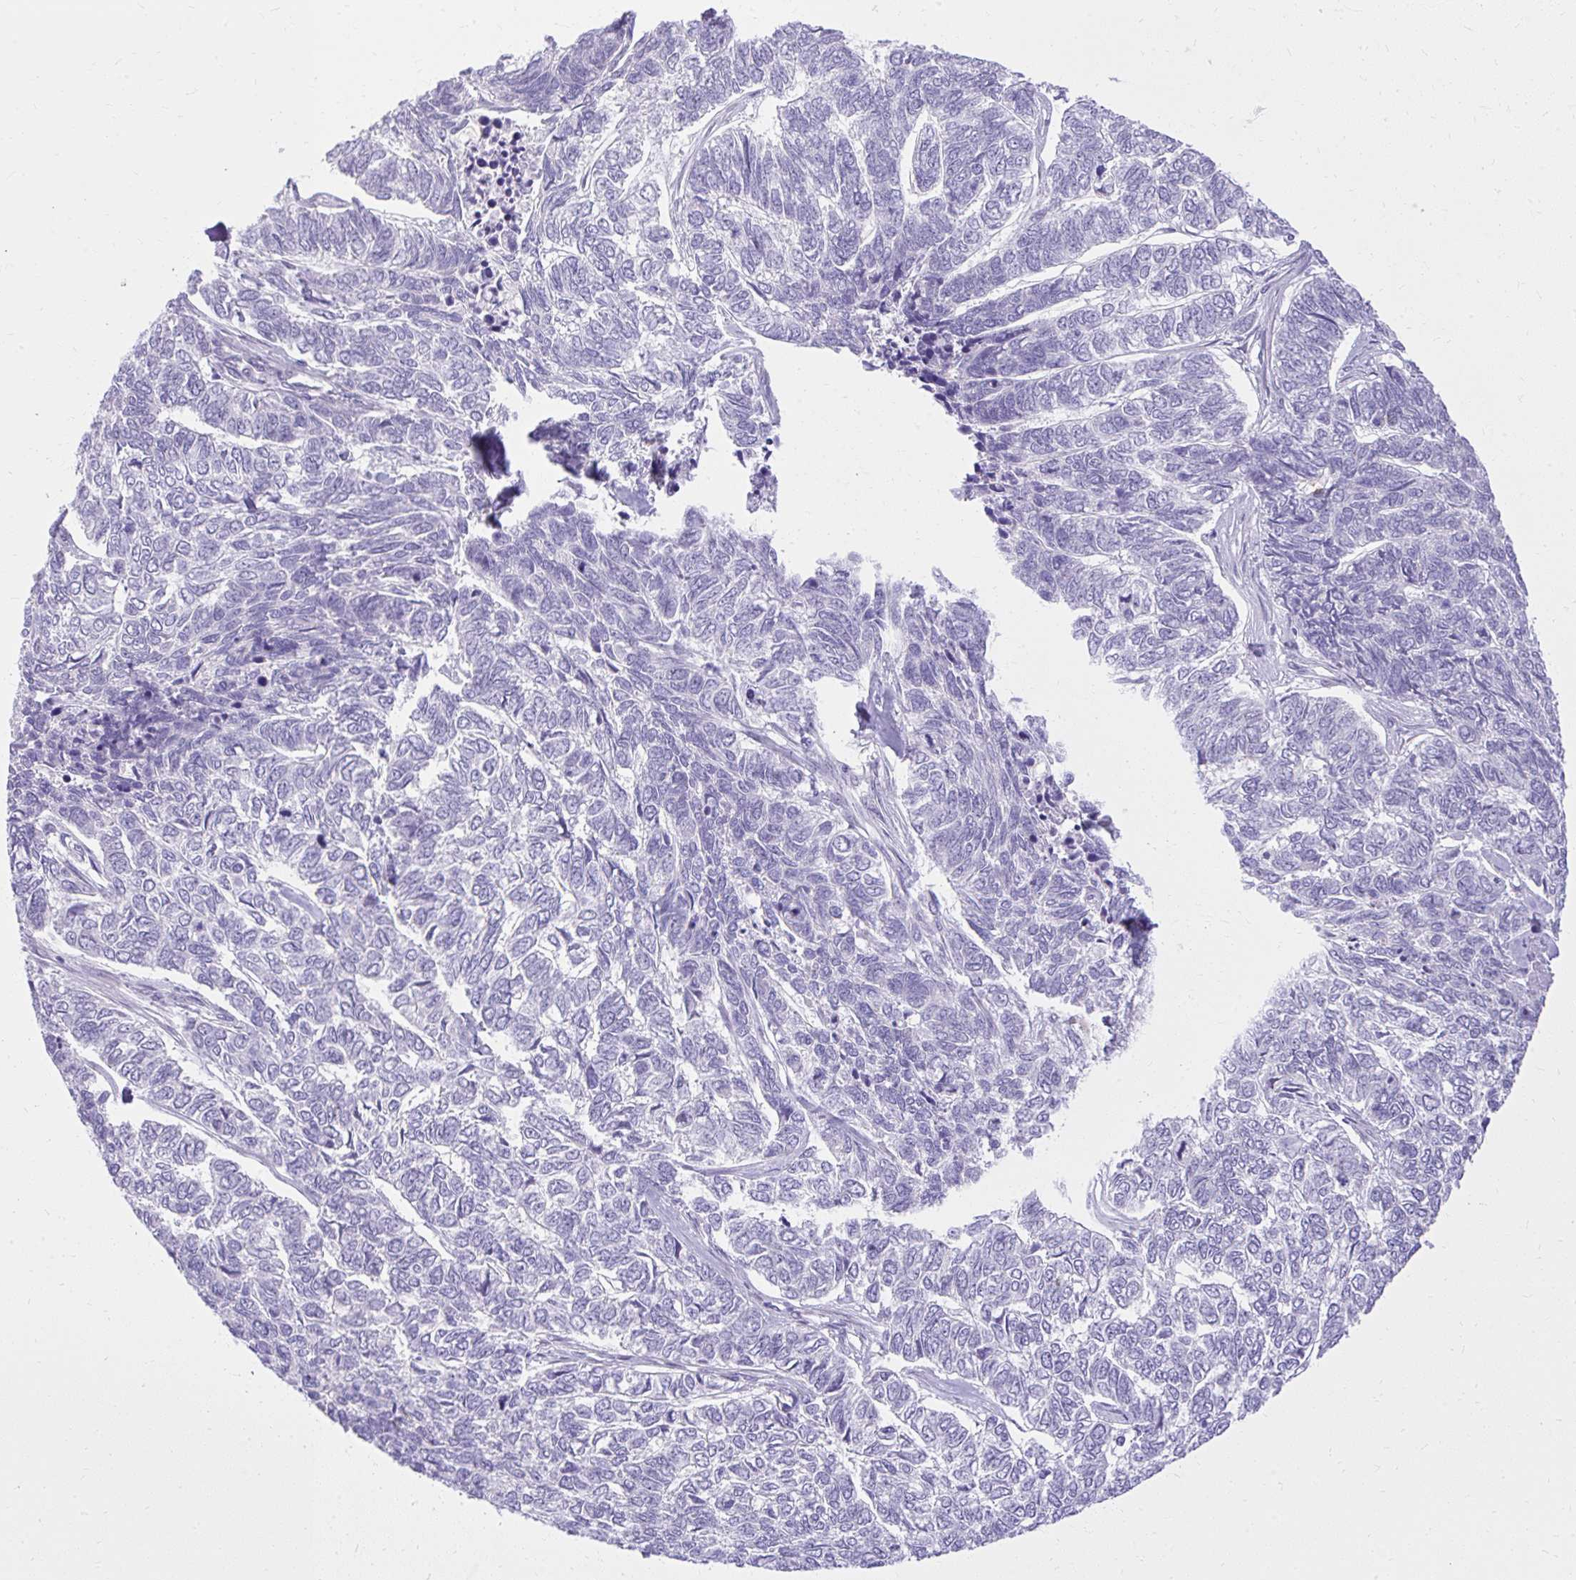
{"staining": {"intensity": "negative", "quantity": "none", "location": "none"}, "tissue": "skin cancer", "cell_type": "Tumor cells", "image_type": "cancer", "snomed": [{"axis": "morphology", "description": "Basal cell carcinoma"}, {"axis": "topography", "description": "Skin"}], "caption": "Tumor cells are negative for brown protein staining in skin cancer.", "gene": "PRAP1", "patient": {"sex": "female", "age": 65}}